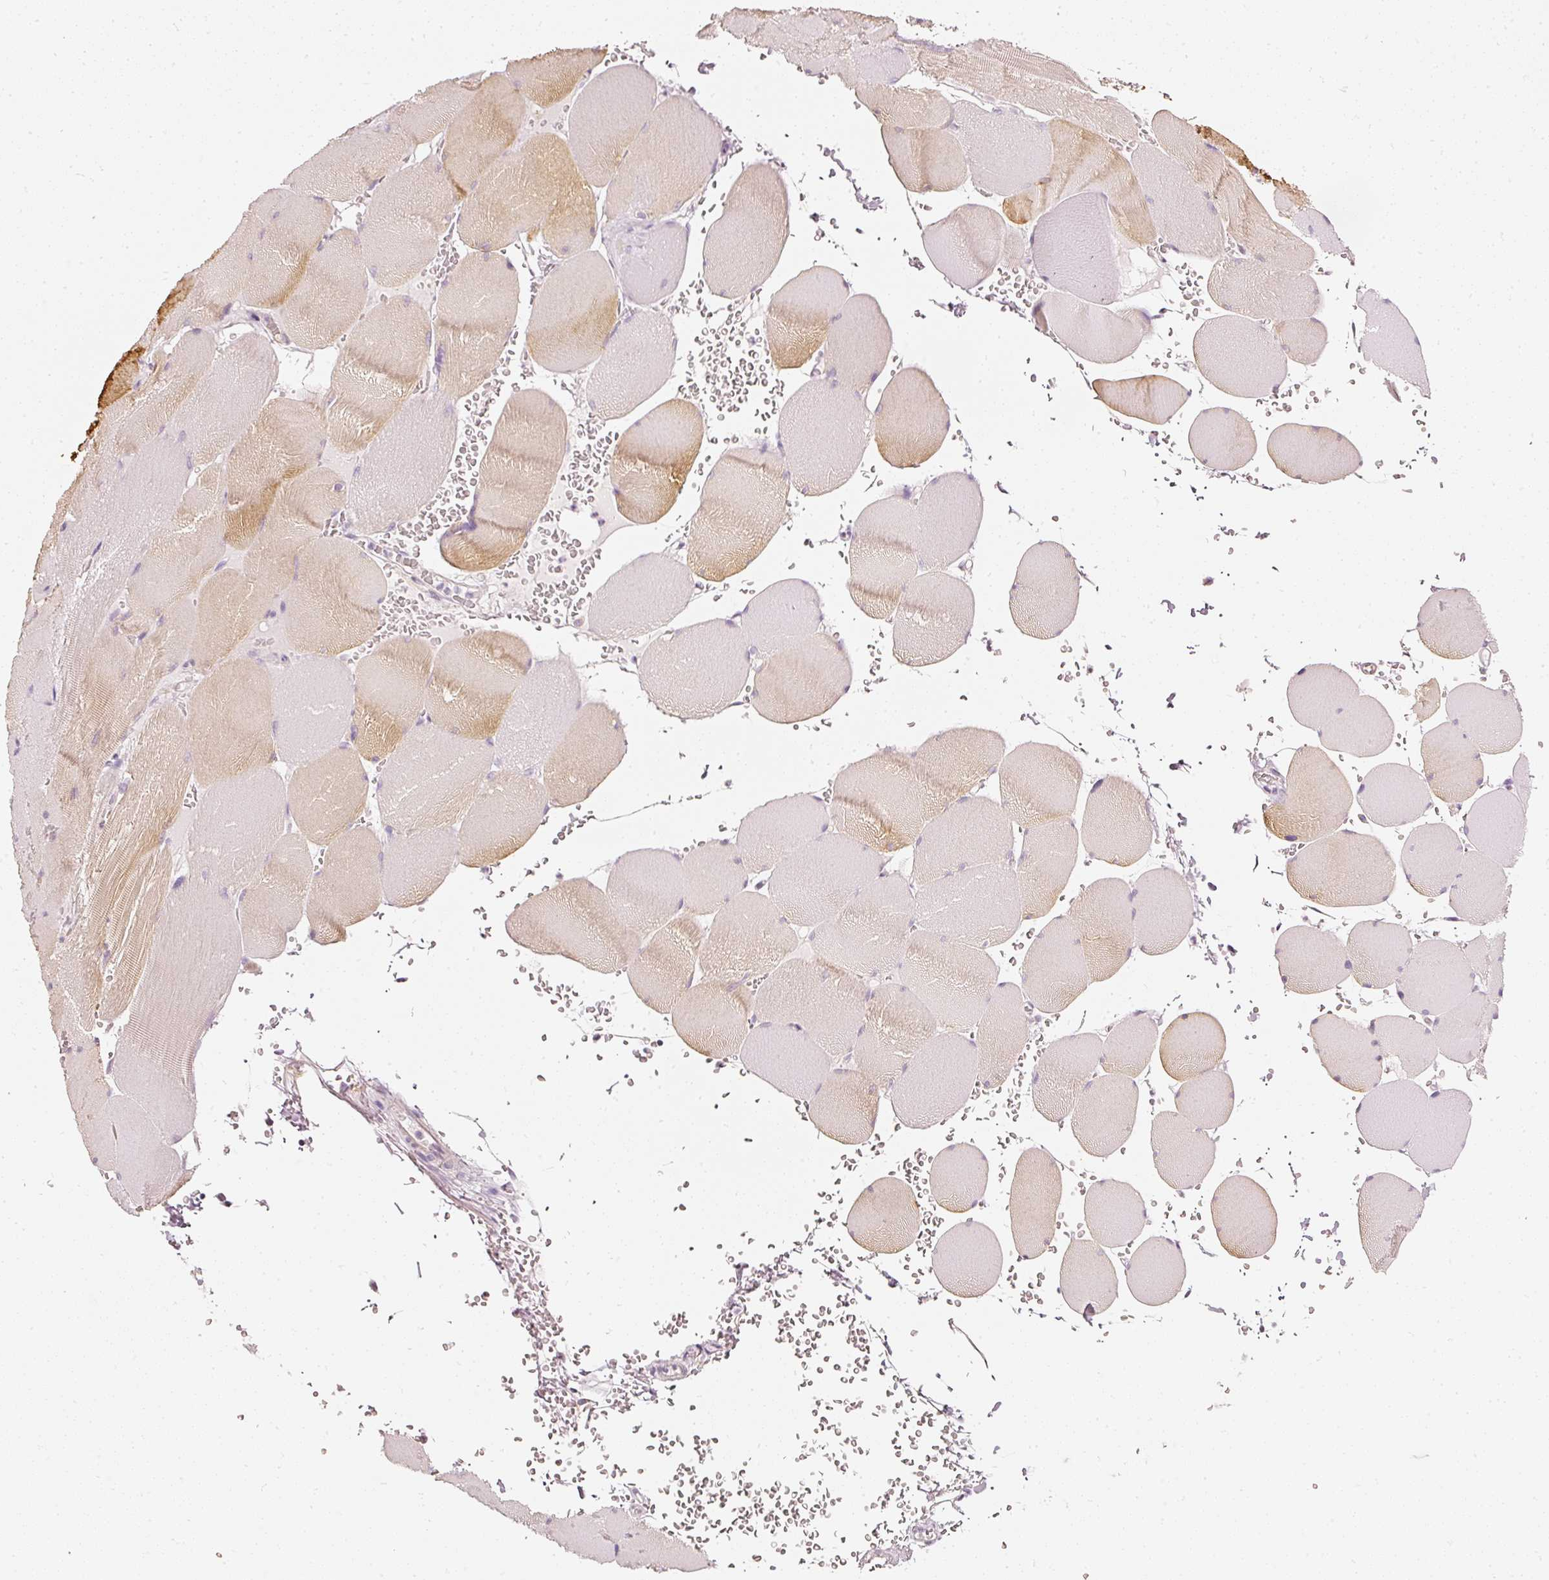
{"staining": {"intensity": "moderate", "quantity": "<25%", "location": "cytoplasmic/membranous"}, "tissue": "skeletal muscle", "cell_type": "Myocytes", "image_type": "normal", "snomed": [{"axis": "morphology", "description": "Normal tissue, NOS"}, {"axis": "topography", "description": "Skeletal muscle"}, {"axis": "topography", "description": "Head-Neck"}], "caption": "A high-resolution image shows immunohistochemistry staining of benign skeletal muscle, which displays moderate cytoplasmic/membranous expression in approximately <25% of myocytes. The protein of interest is shown in brown color, while the nuclei are stained blue.", "gene": "CNP", "patient": {"sex": "male", "age": 66}}